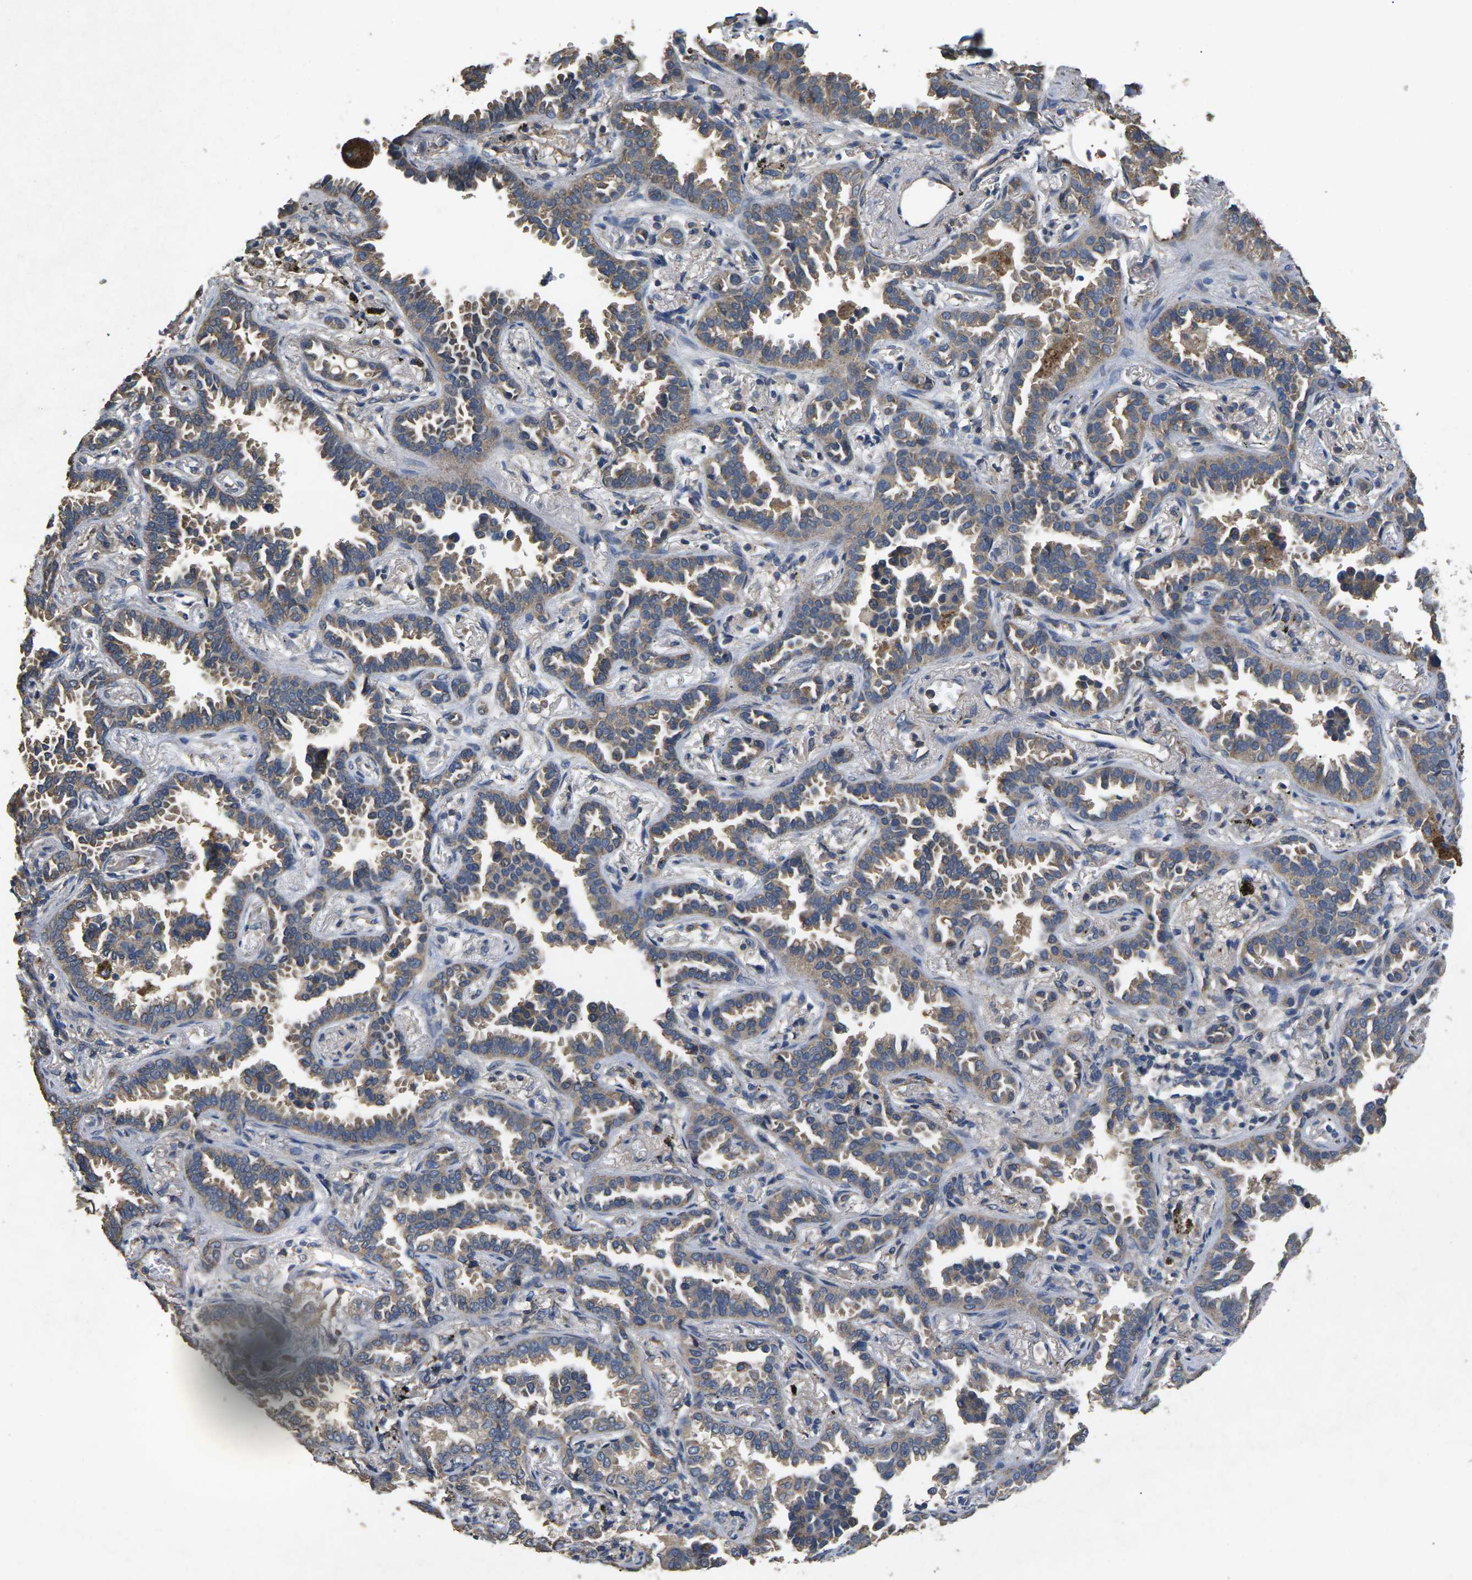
{"staining": {"intensity": "weak", "quantity": "<25%", "location": "cytoplasmic/membranous"}, "tissue": "lung cancer", "cell_type": "Tumor cells", "image_type": "cancer", "snomed": [{"axis": "morphology", "description": "Normal tissue, NOS"}, {"axis": "morphology", "description": "Adenocarcinoma, NOS"}, {"axis": "topography", "description": "Lung"}], "caption": "Human lung cancer (adenocarcinoma) stained for a protein using immunohistochemistry reveals no positivity in tumor cells.", "gene": "B4GAT1", "patient": {"sex": "male", "age": 59}}